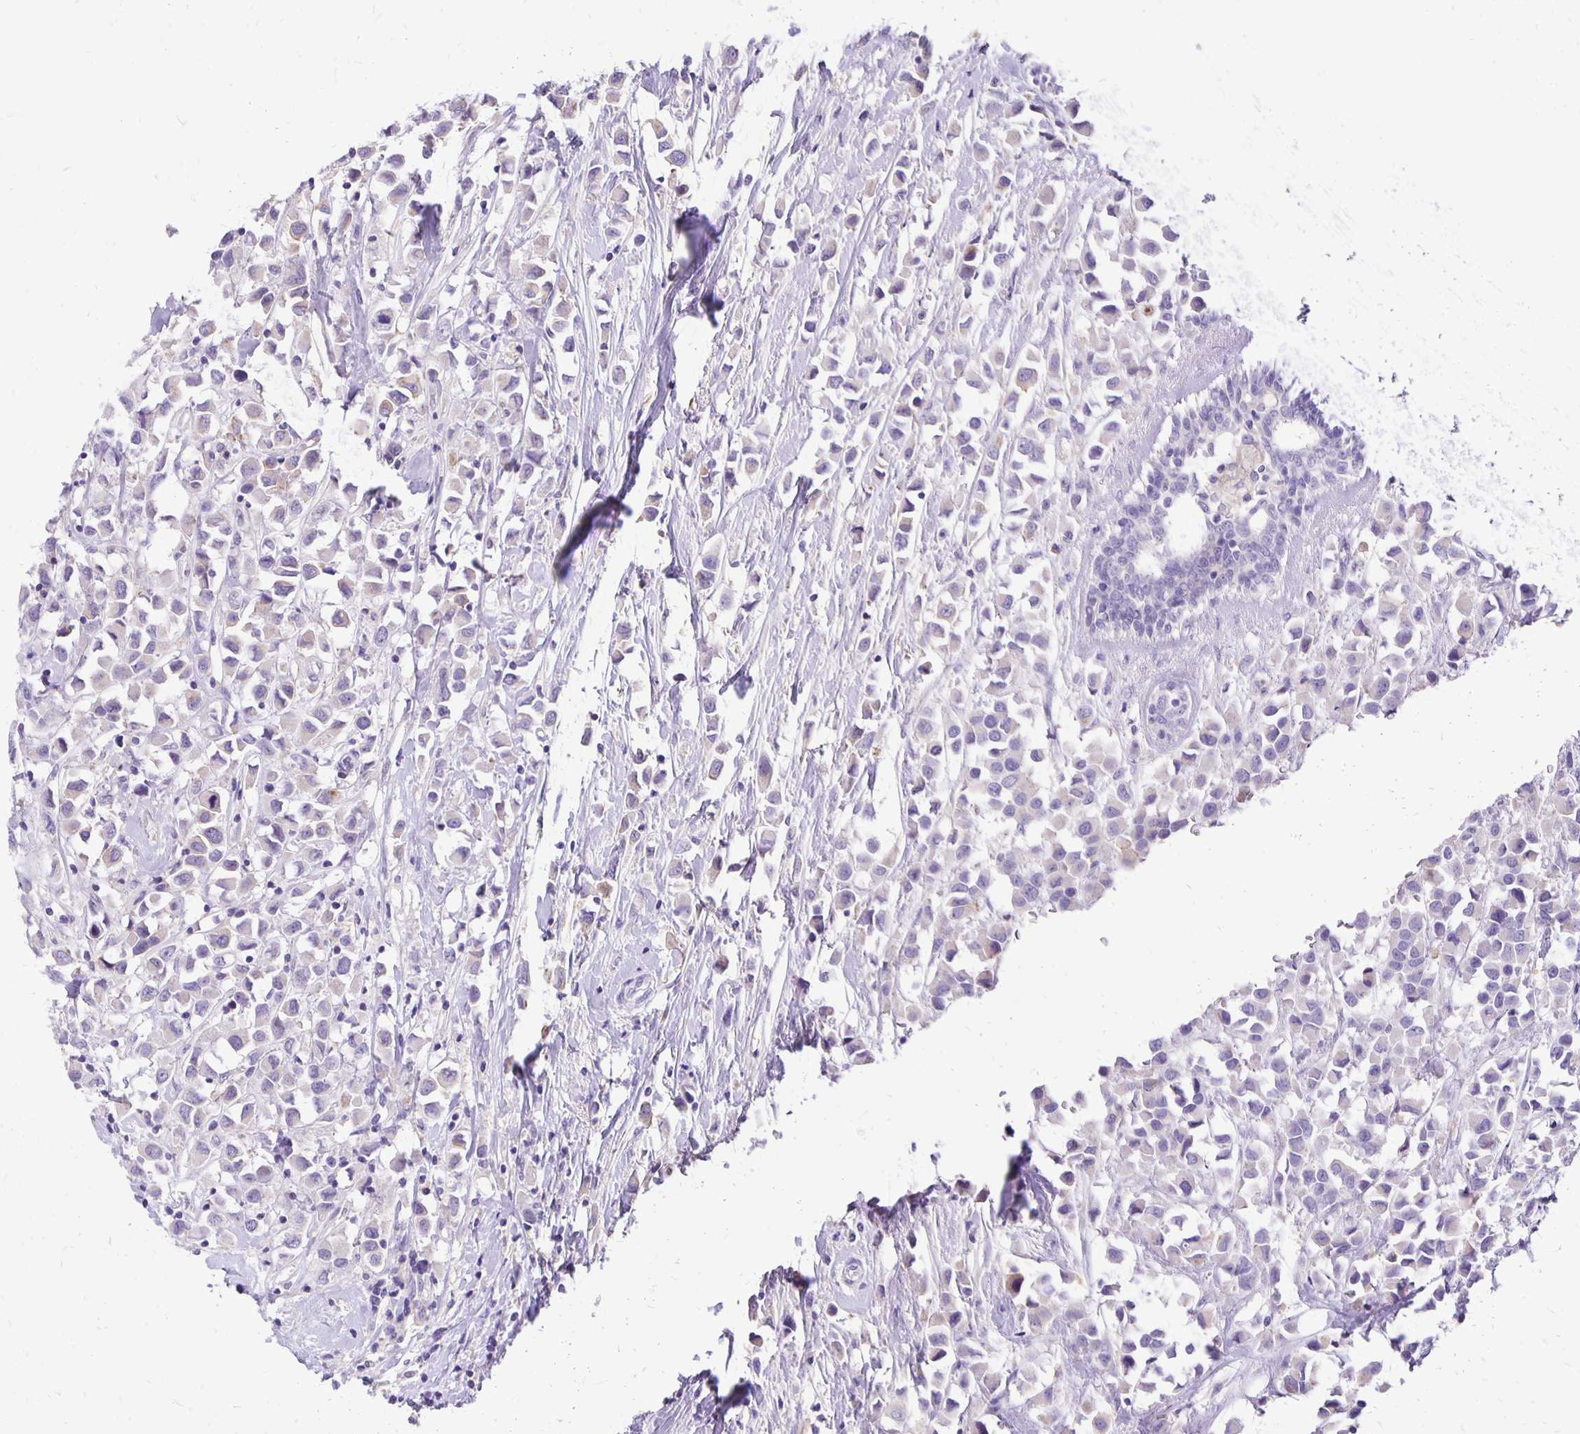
{"staining": {"intensity": "weak", "quantity": "<25%", "location": "cytoplasmic/membranous"}, "tissue": "breast cancer", "cell_type": "Tumor cells", "image_type": "cancer", "snomed": [{"axis": "morphology", "description": "Duct carcinoma"}, {"axis": "topography", "description": "Breast"}], "caption": "Invasive ductal carcinoma (breast) stained for a protein using immunohistochemistry (IHC) exhibits no expression tumor cells.", "gene": "ANKRD45", "patient": {"sex": "female", "age": 61}}